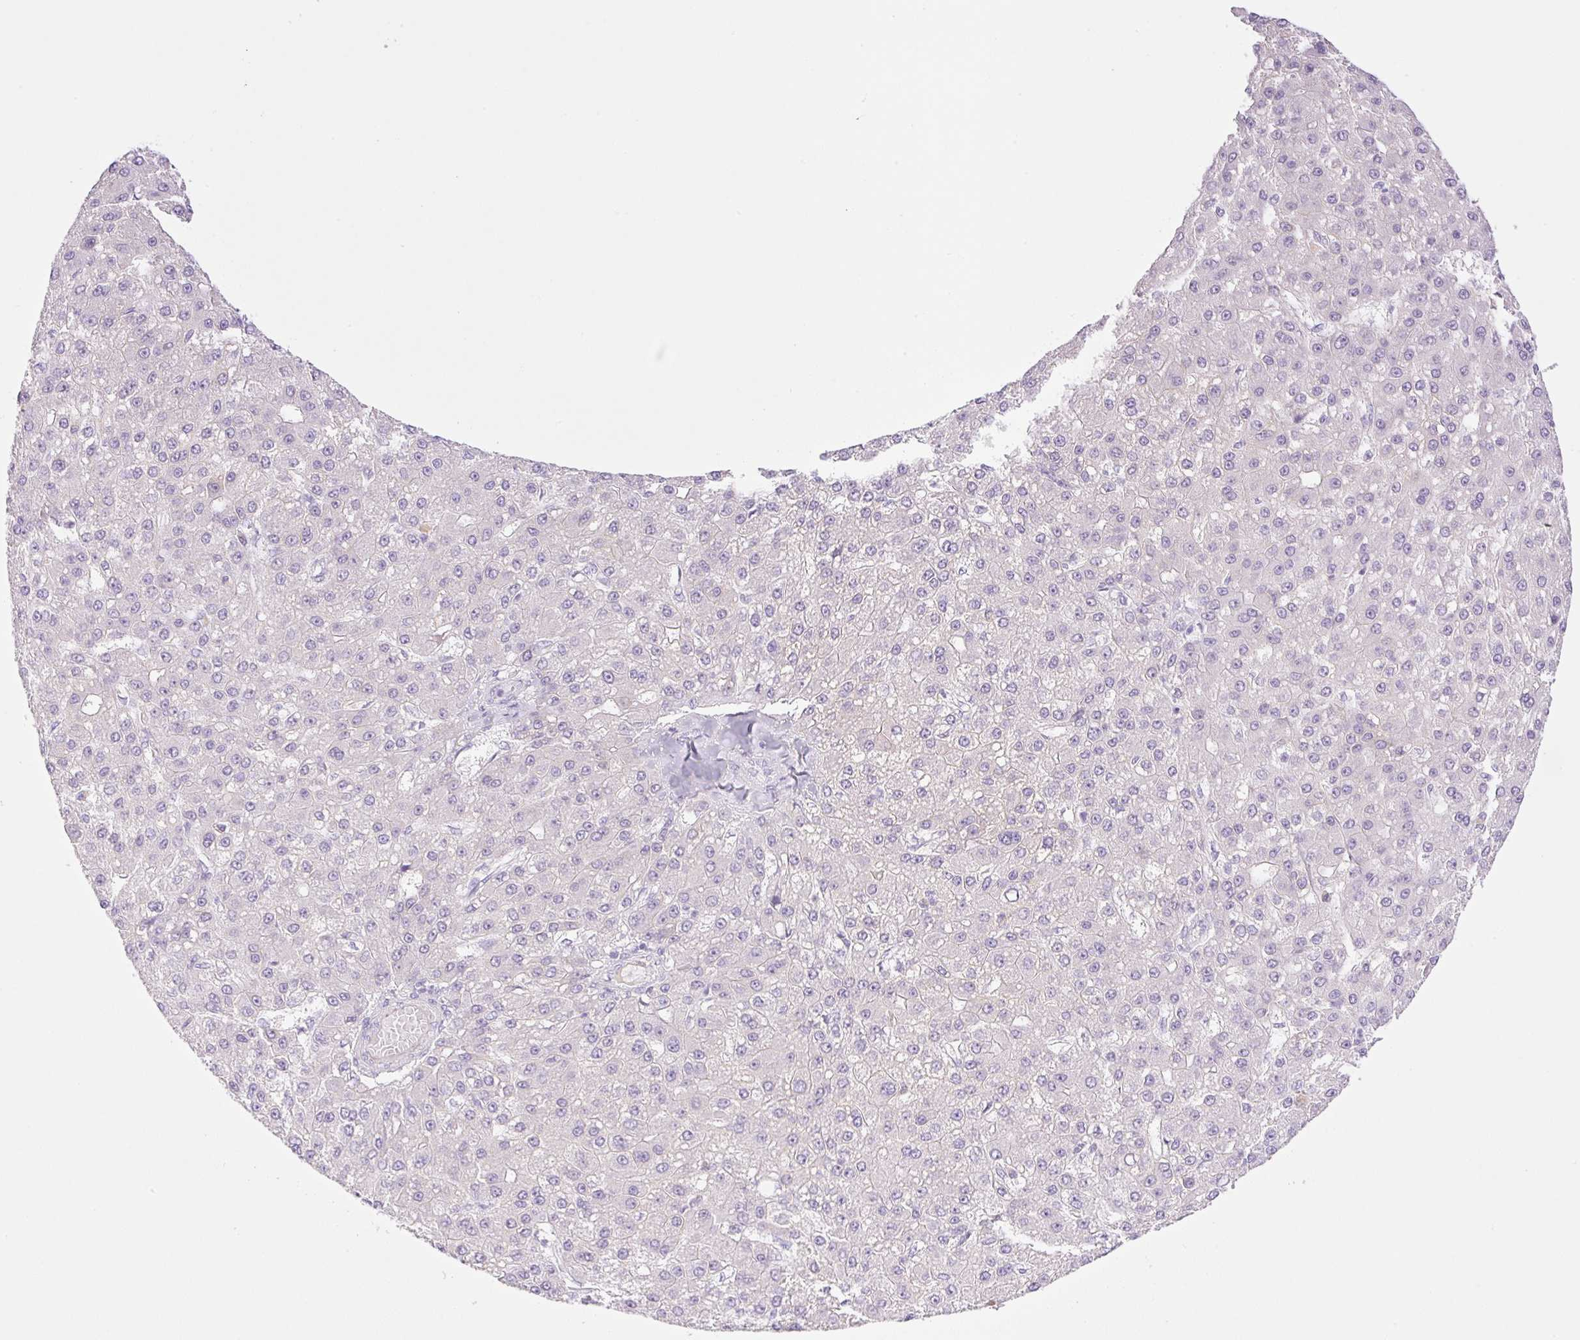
{"staining": {"intensity": "negative", "quantity": "none", "location": "none"}, "tissue": "liver cancer", "cell_type": "Tumor cells", "image_type": "cancer", "snomed": [{"axis": "morphology", "description": "Carcinoma, Hepatocellular, NOS"}, {"axis": "topography", "description": "Liver"}], "caption": "Tumor cells show no significant protein expression in liver cancer (hepatocellular carcinoma).", "gene": "PALM3", "patient": {"sex": "male", "age": 67}}